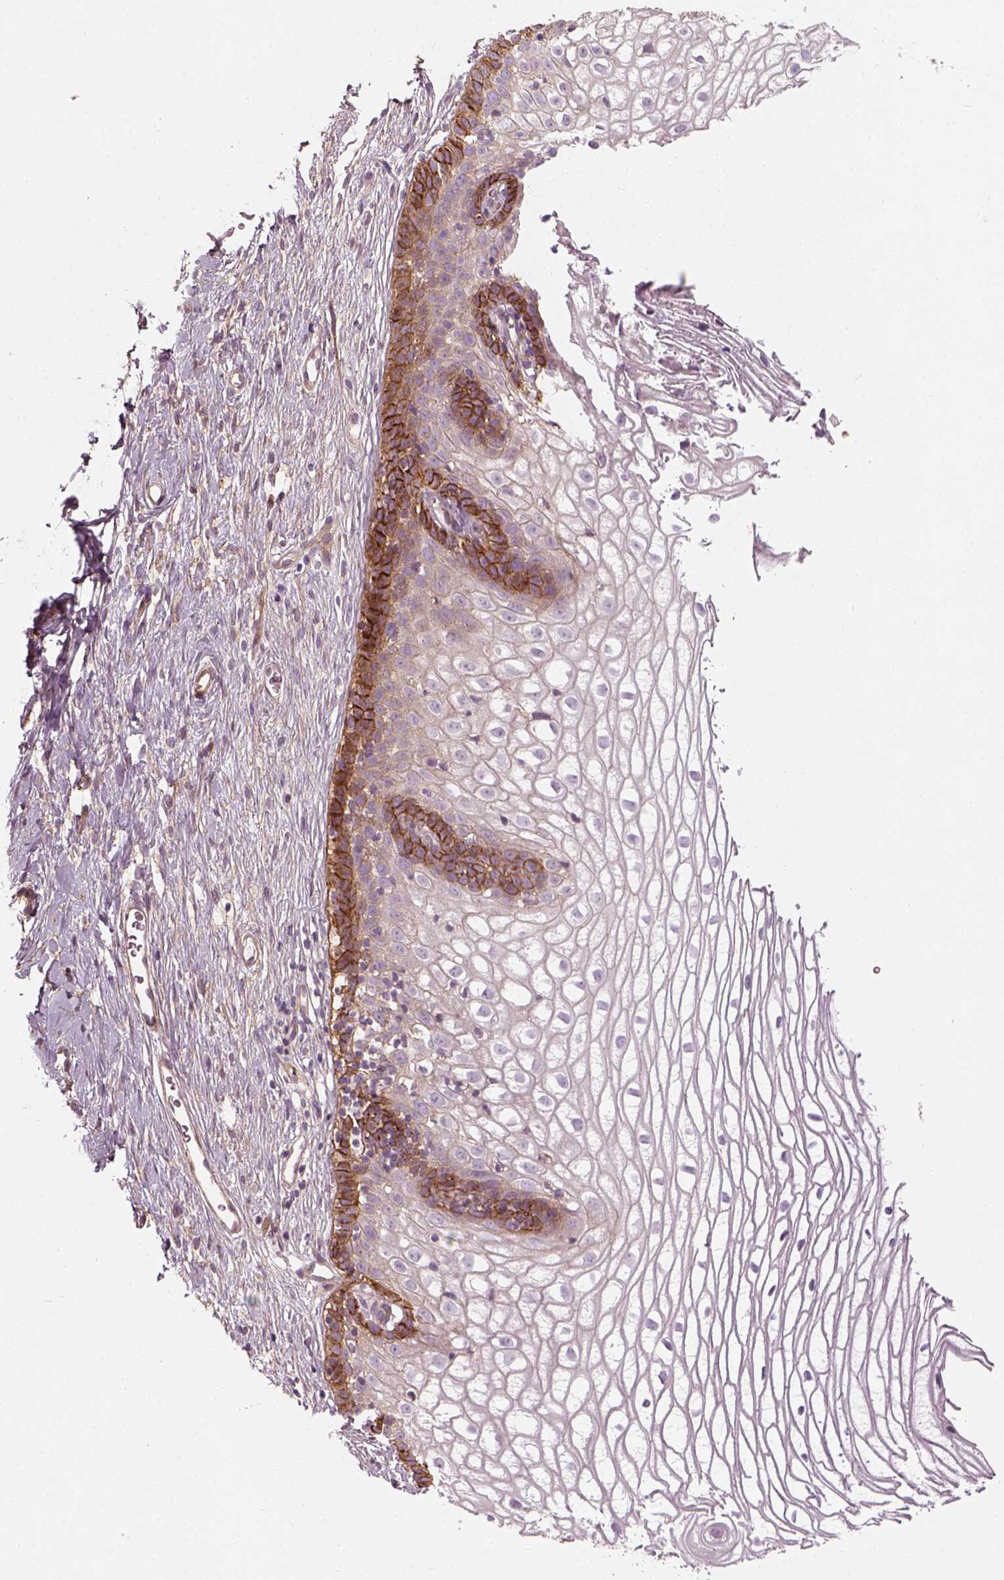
{"staining": {"intensity": "moderate", "quantity": ">75%", "location": "cytoplasmic/membranous"}, "tissue": "cervix", "cell_type": "Glandular cells", "image_type": "normal", "snomed": [{"axis": "morphology", "description": "Normal tissue, NOS"}, {"axis": "topography", "description": "Cervix"}], "caption": "A high-resolution photomicrograph shows immunohistochemistry staining of unremarkable cervix, which shows moderate cytoplasmic/membranous staining in approximately >75% of glandular cells.", "gene": "NPTN", "patient": {"sex": "female", "age": 40}}